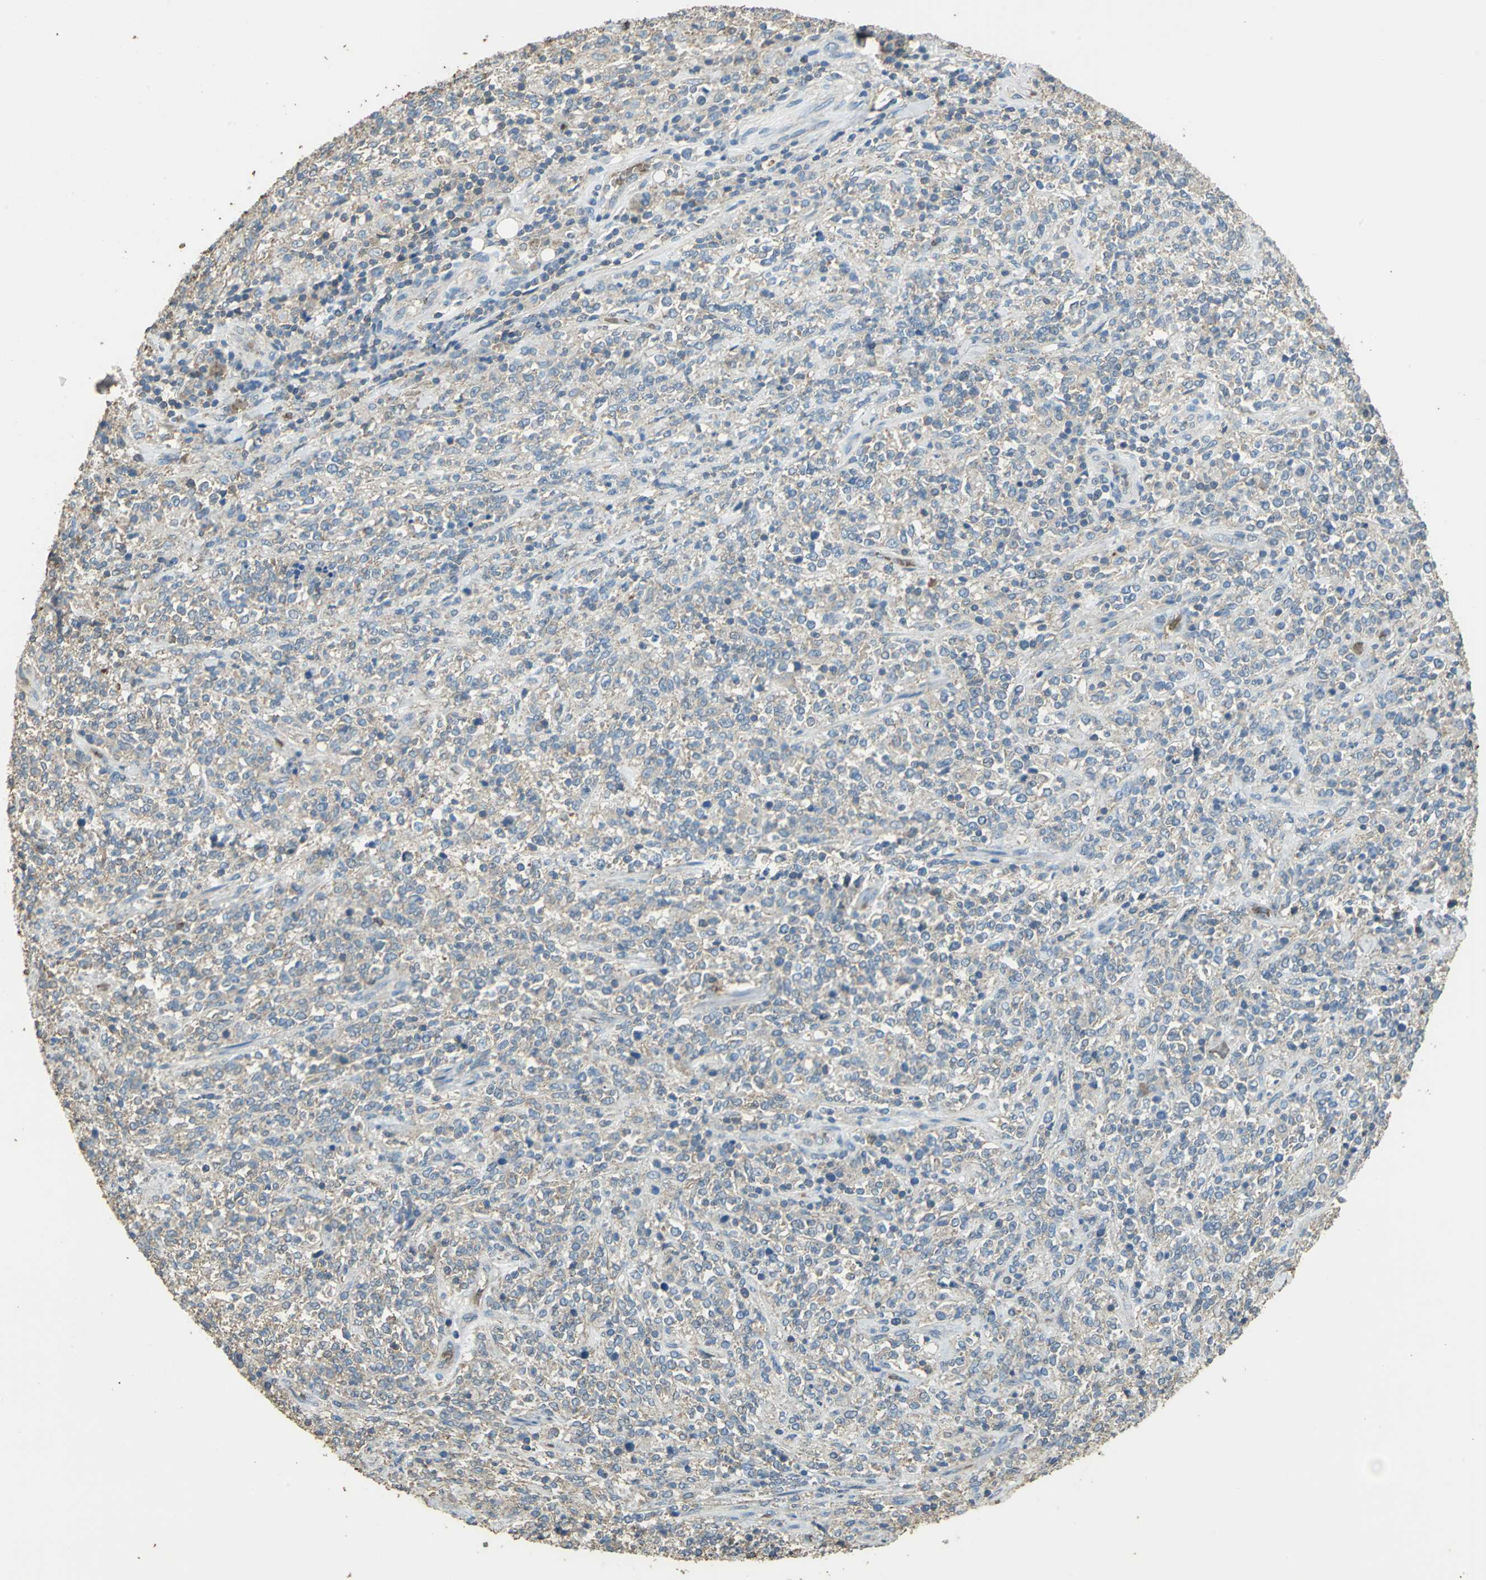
{"staining": {"intensity": "weak", "quantity": "25%-75%", "location": "cytoplasmic/membranous"}, "tissue": "lymphoma", "cell_type": "Tumor cells", "image_type": "cancer", "snomed": [{"axis": "morphology", "description": "Malignant lymphoma, non-Hodgkin's type, High grade"}, {"axis": "topography", "description": "Soft tissue"}], "caption": "Protein expression analysis of high-grade malignant lymphoma, non-Hodgkin's type demonstrates weak cytoplasmic/membranous expression in about 25%-75% of tumor cells.", "gene": "TRAPPC2", "patient": {"sex": "male", "age": 18}}